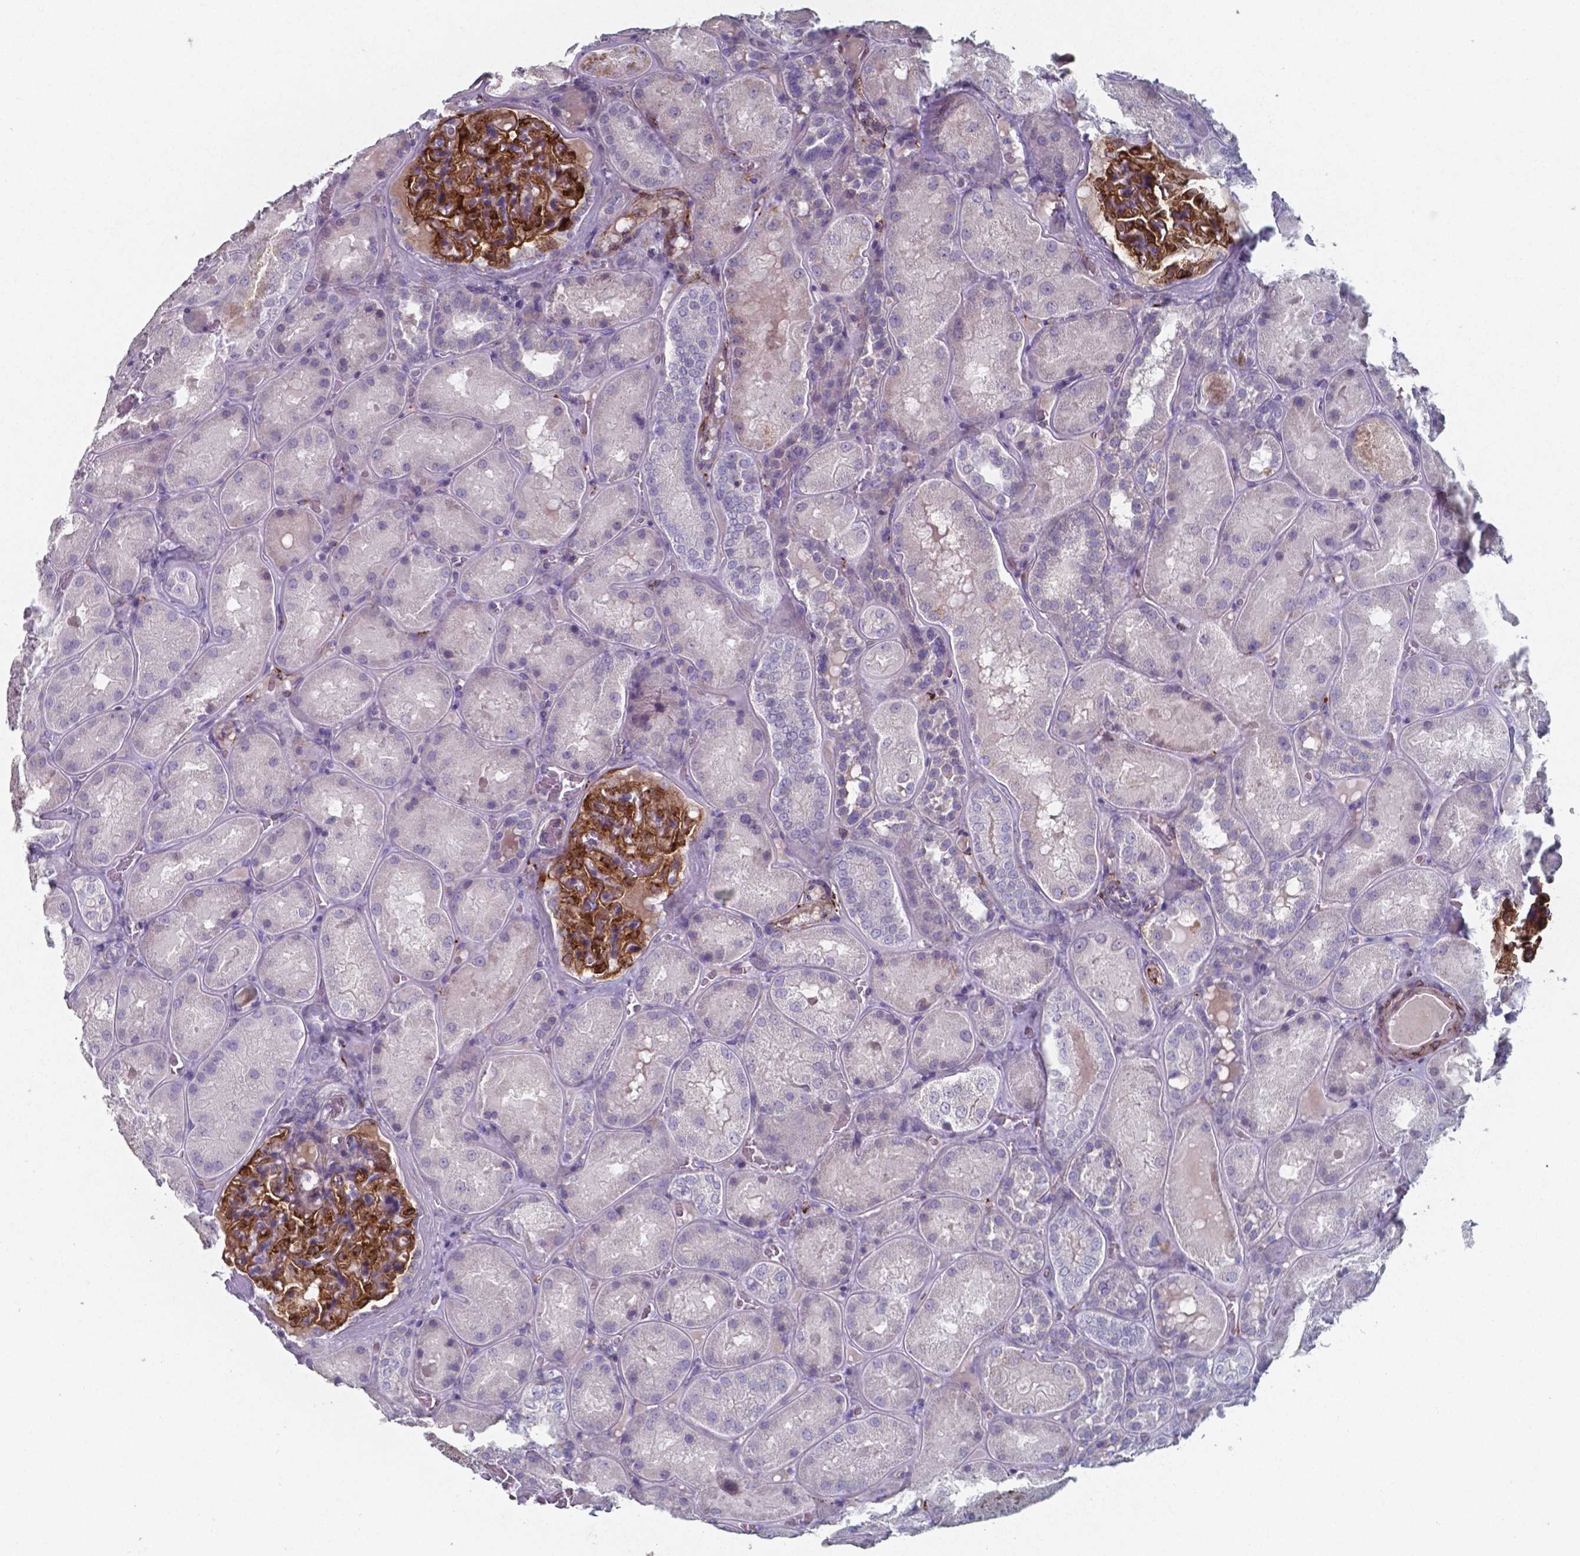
{"staining": {"intensity": "strong", "quantity": ">75%", "location": "cytoplasmic/membranous"}, "tissue": "kidney", "cell_type": "Cells in glomeruli", "image_type": "normal", "snomed": [{"axis": "morphology", "description": "Normal tissue, NOS"}, {"axis": "topography", "description": "Kidney"}], "caption": "A high-resolution image shows IHC staining of unremarkable kidney, which exhibits strong cytoplasmic/membranous staining in approximately >75% of cells in glomeruli.", "gene": "PLA2R1", "patient": {"sex": "male", "age": 73}}